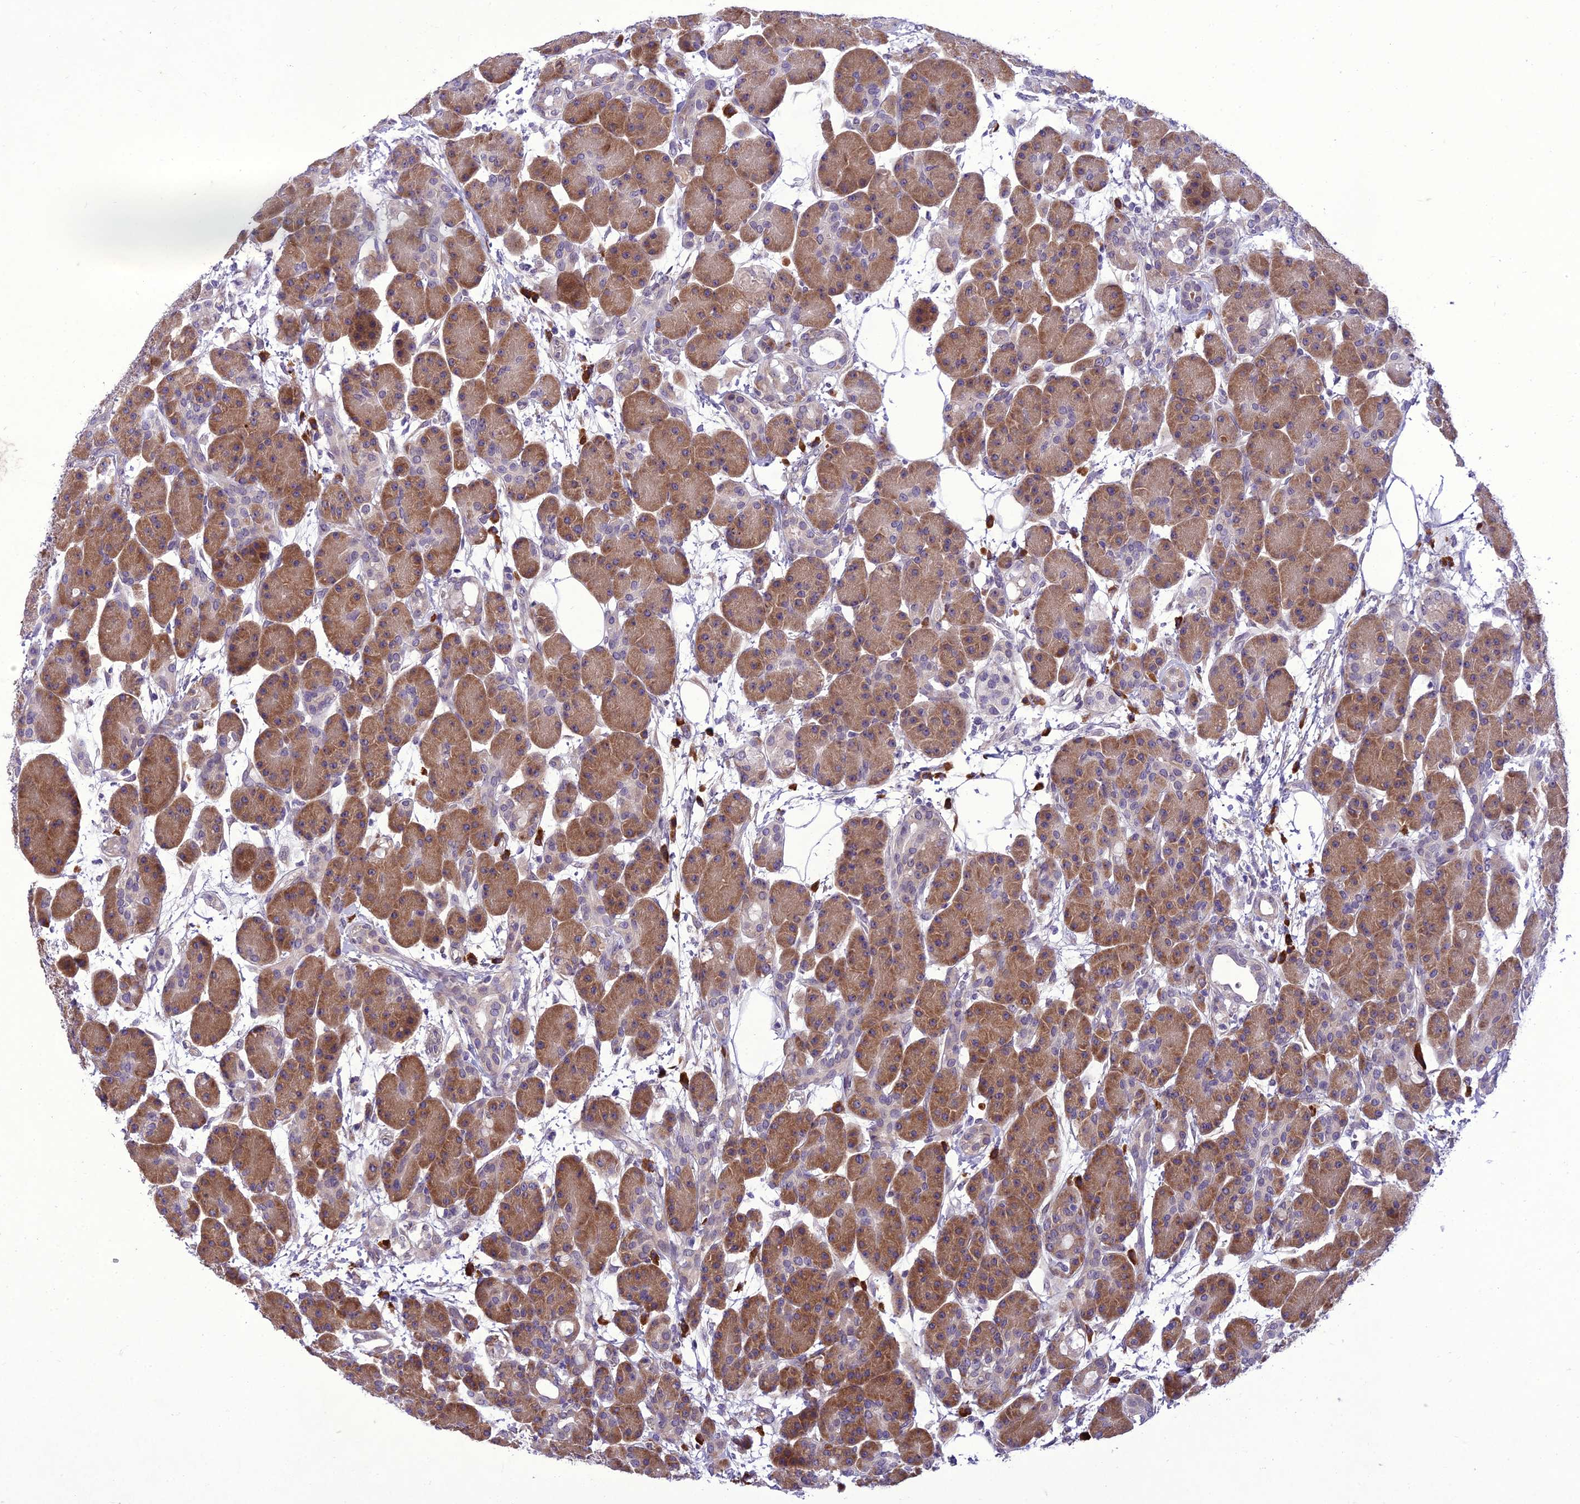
{"staining": {"intensity": "strong", "quantity": ">75%", "location": "cytoplasmic/membranous"}, "tissue": "pancreas", "cell_type": "Exocrine glandular cells", "image_type": "normal", "snomed": [{"axis": "morphology", "description": "Normal tissue, NOS"}, {"axis": "topography", "description": "Pancreas"}], "caption": "Immunohistochemical staining of normal pancreas exhibits high levels of strong cytoplasmic/membranous expression in about >75% of exocrine glandular cells. Ihc stains the protein in brown and the nuclei are stained blue.", "gene": "NEURL2", "patient": {"sex": "male", "age": 63}}